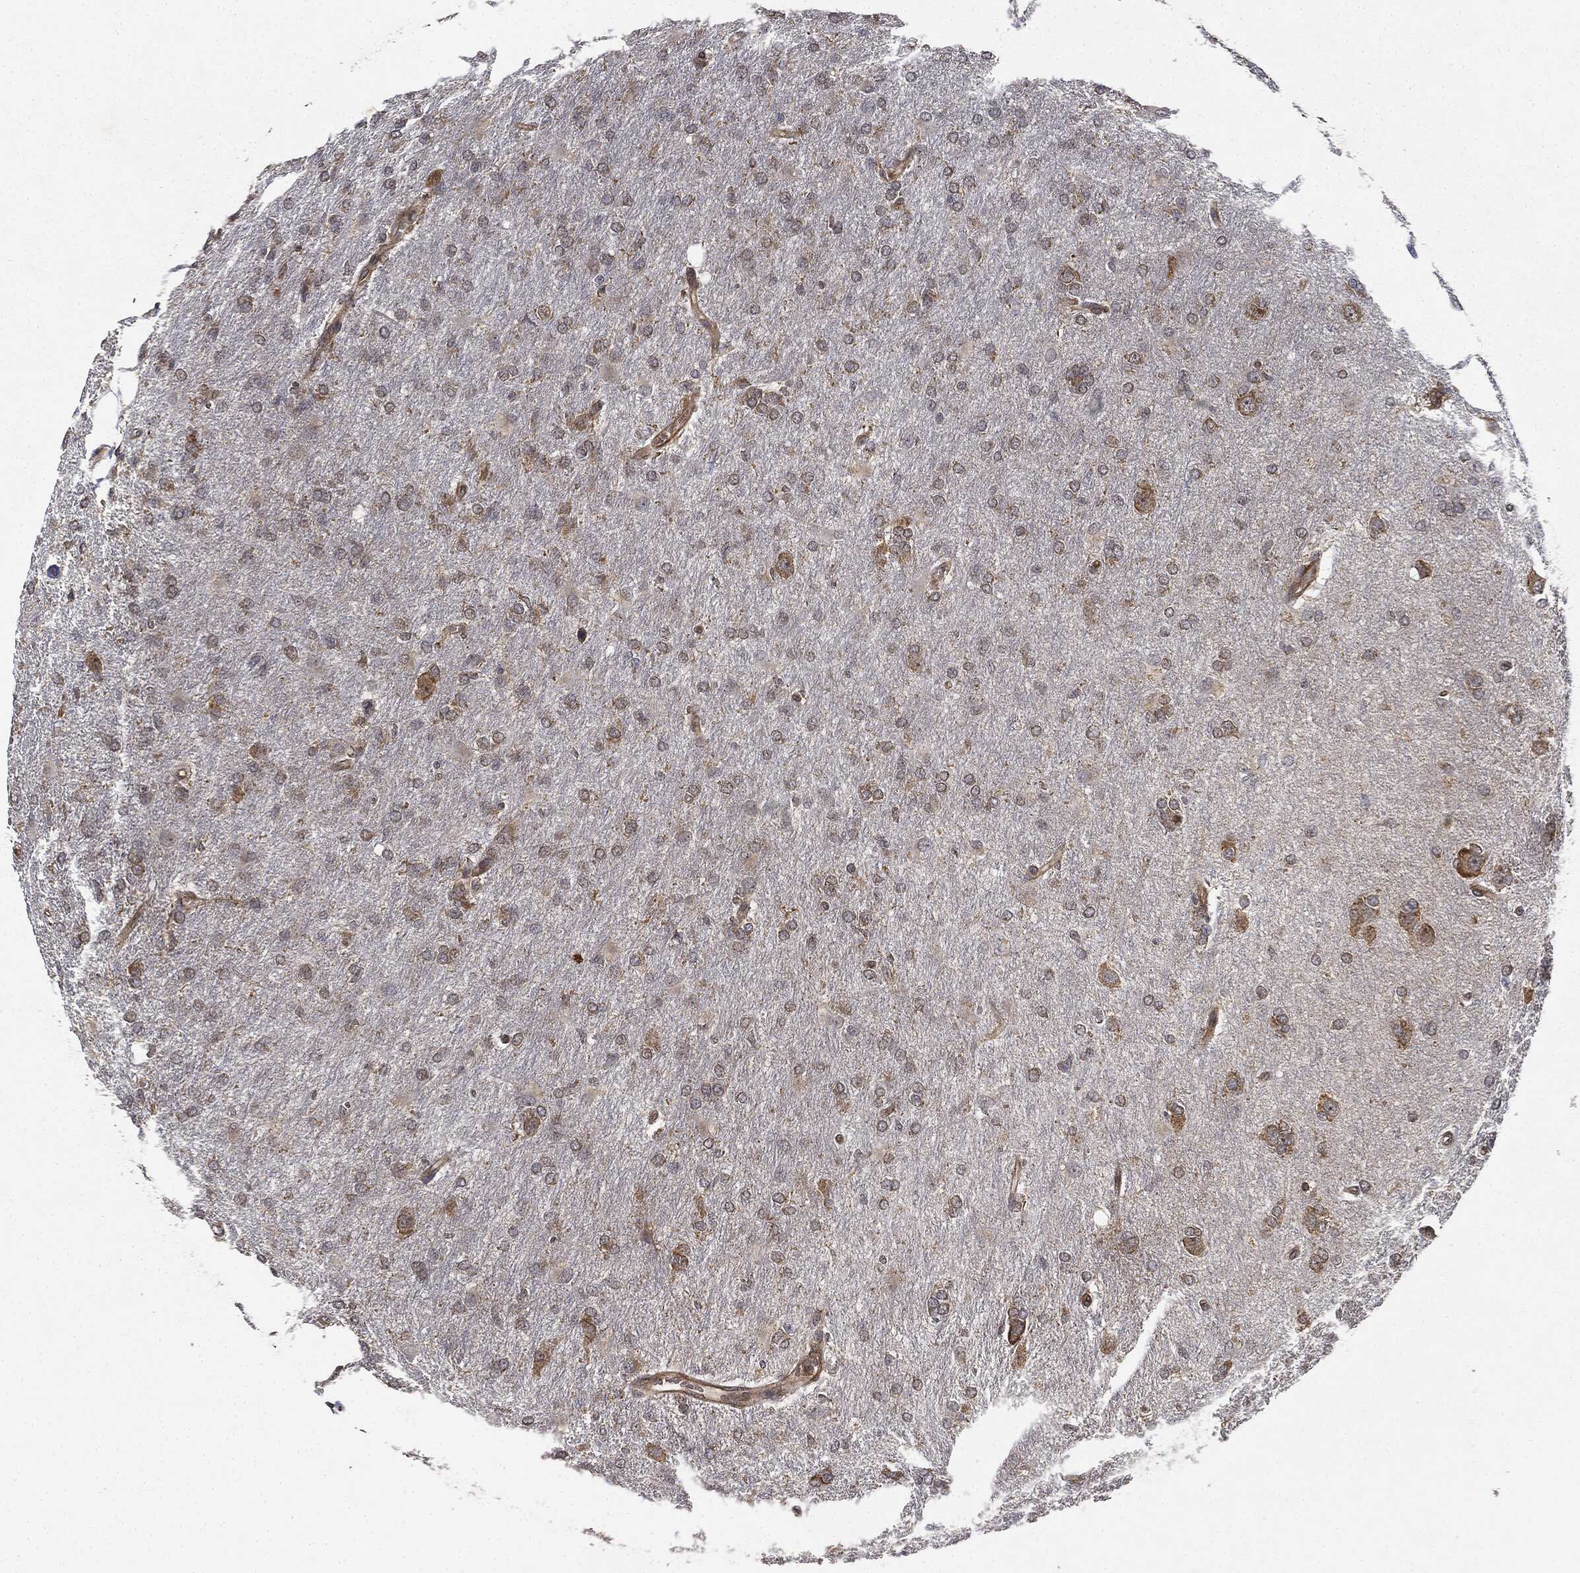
{"staining": {"intensity": "weak", "quantity": "25%-75%", "location": "cytoplasmic/membranous"}, "tissue": "glioma", "cell_type": "Tumor cells", "image_type": "cancer", "snomed": [{"axis": "morphology", "description": "Glioma, malignant, High grade"}, {"axis": "topography", "description": "Brain"}], "caption": "Human glioma stained for a protein (brown) shows weak cytoplasmic/membranous positive positivity in approximately 25%-75% of tumor cells.", "gene": "MIER2", "patient": {"sex": "male", "age": 68}}